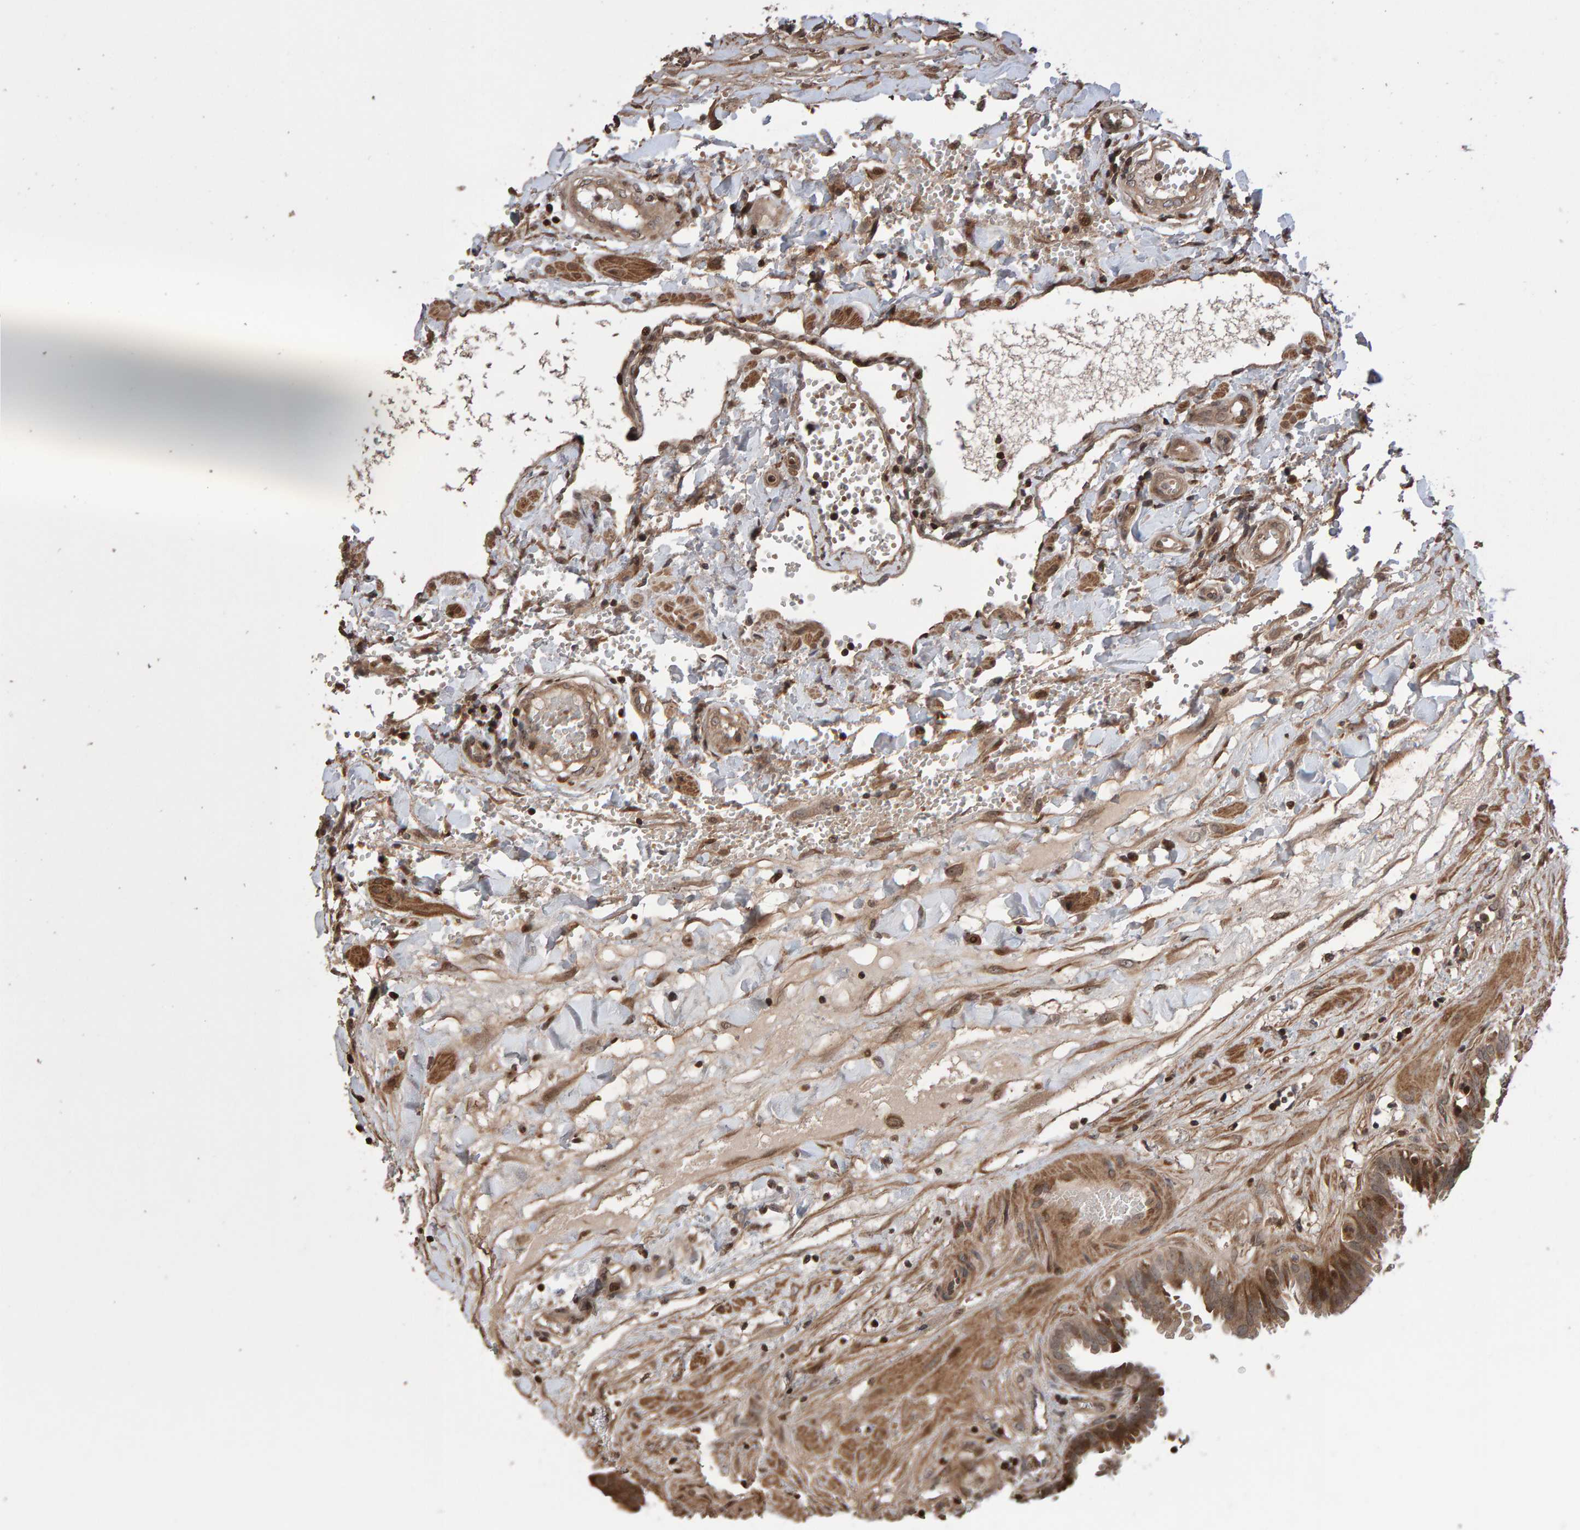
{"staining": {"intensity": "moderate", "quantity": ">75%", "location": "cytoplasmic/membranous"}, "tissue": "fallopian tube", "cell_type": "Glandular cells", "image_type": "normal", "snomed": [{"axis": "morphology", "description": "Normal tissue, NOS"}, {"axis": "topography", "description": "Fallopian tube"}, {"axis": "topography", "description": "Placenta"}], "caption": "Glandular cells display medium levels of moderate cytoplasmic/membranous expression in about >75% of cells in unremarkable fallopian tube.", "gene": "PECR", "patient": {"sex": "female", "age": 32}}